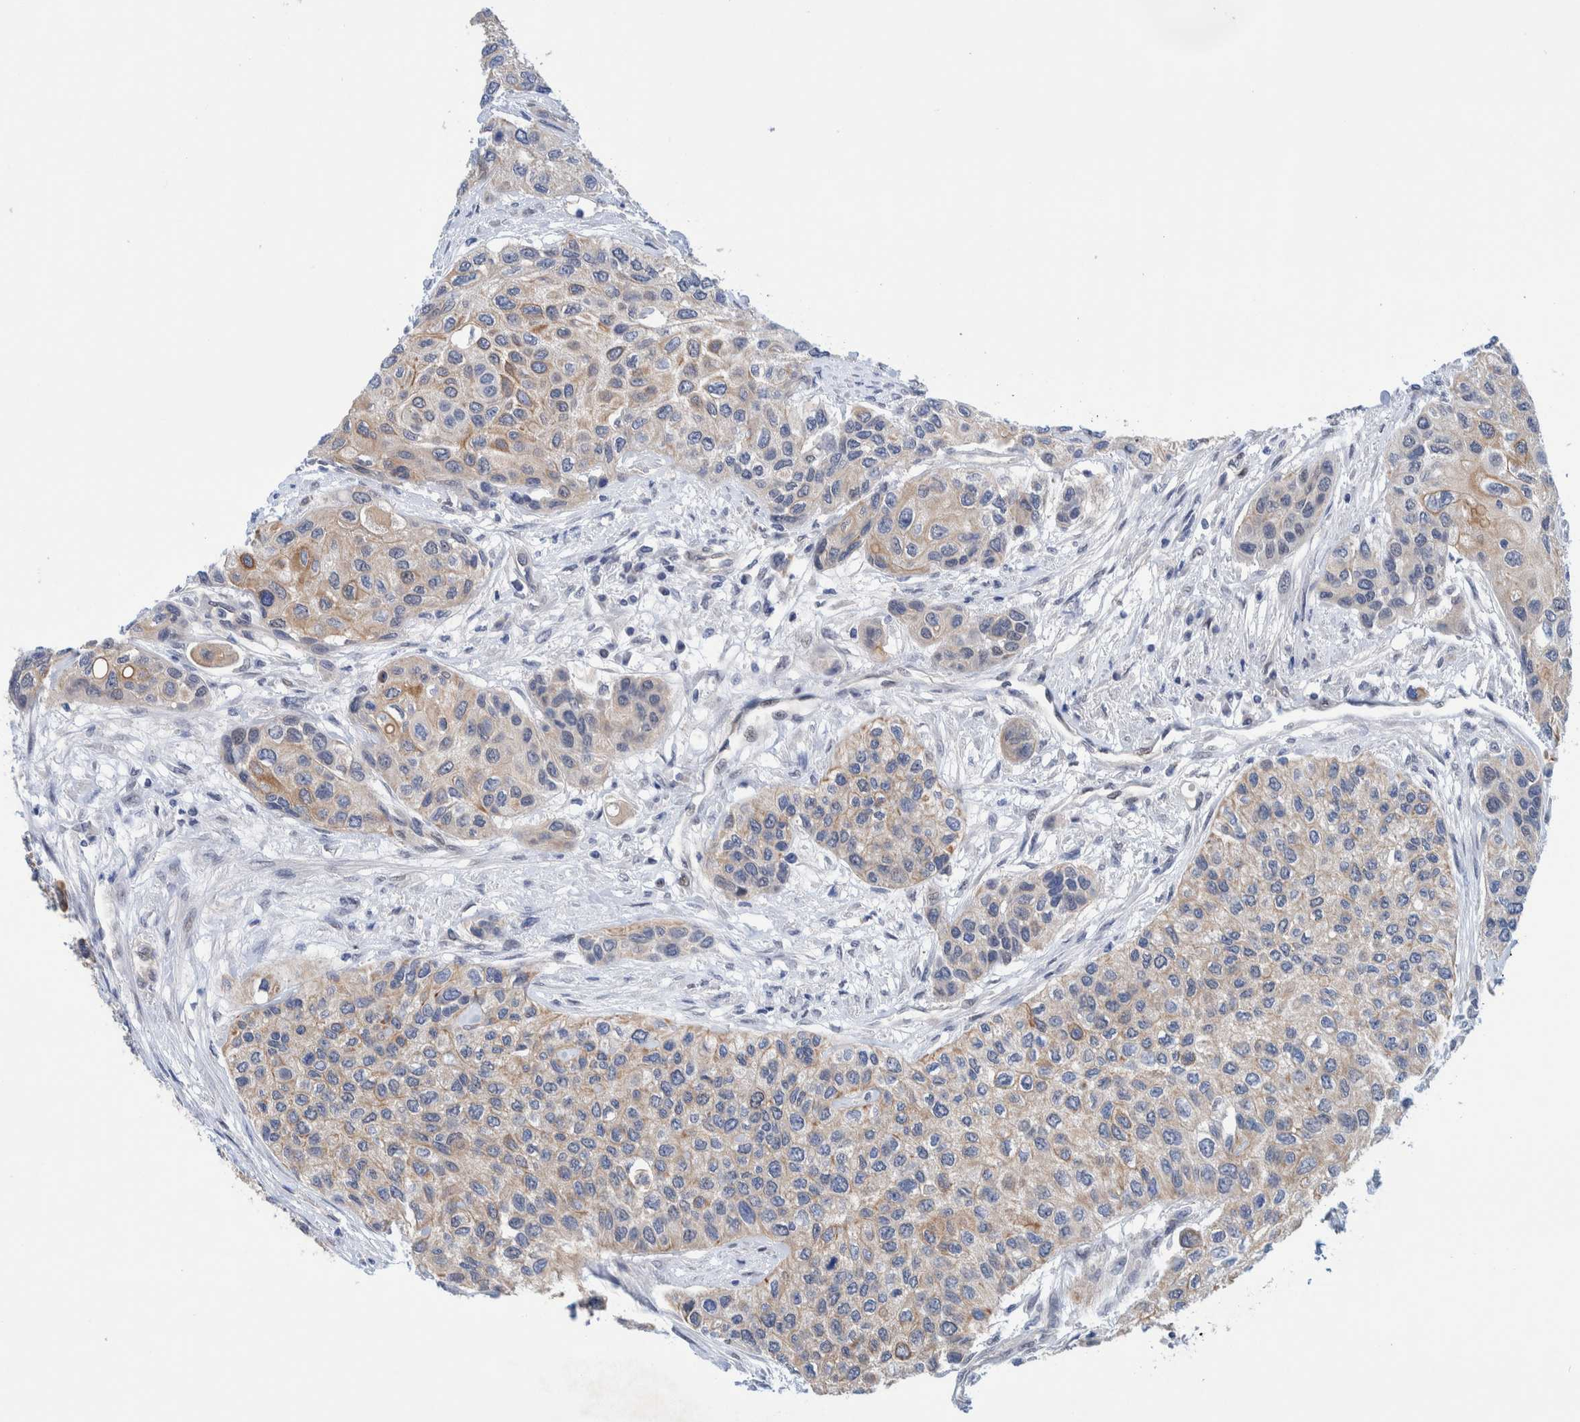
{"staining": {"intensity": "weak", "quantity": "25%-75%", "location": "cytoplasmic/membranous"}, "tissue": "urothelial cancer", "cell_type": "Tumor cells", "image_type": "cancer", "snomed": [{"axis": "morphology", "description": "Urothelial carcinoma, High grade"}, {"axis": "topography", "description": "Urinary bladder"}], "caption": "Tumor cells show low levels of weak cytoplasmic/membranous expression in about 25%-75% of cells in human urothelial carcinoma (high-grade). Using DAB (brown) and hematoxylin (blue) stains, captured at high magnification using brightfield microscopy.", "gene": "PFAS", "patient": {"sex": "female", "age": 56}}